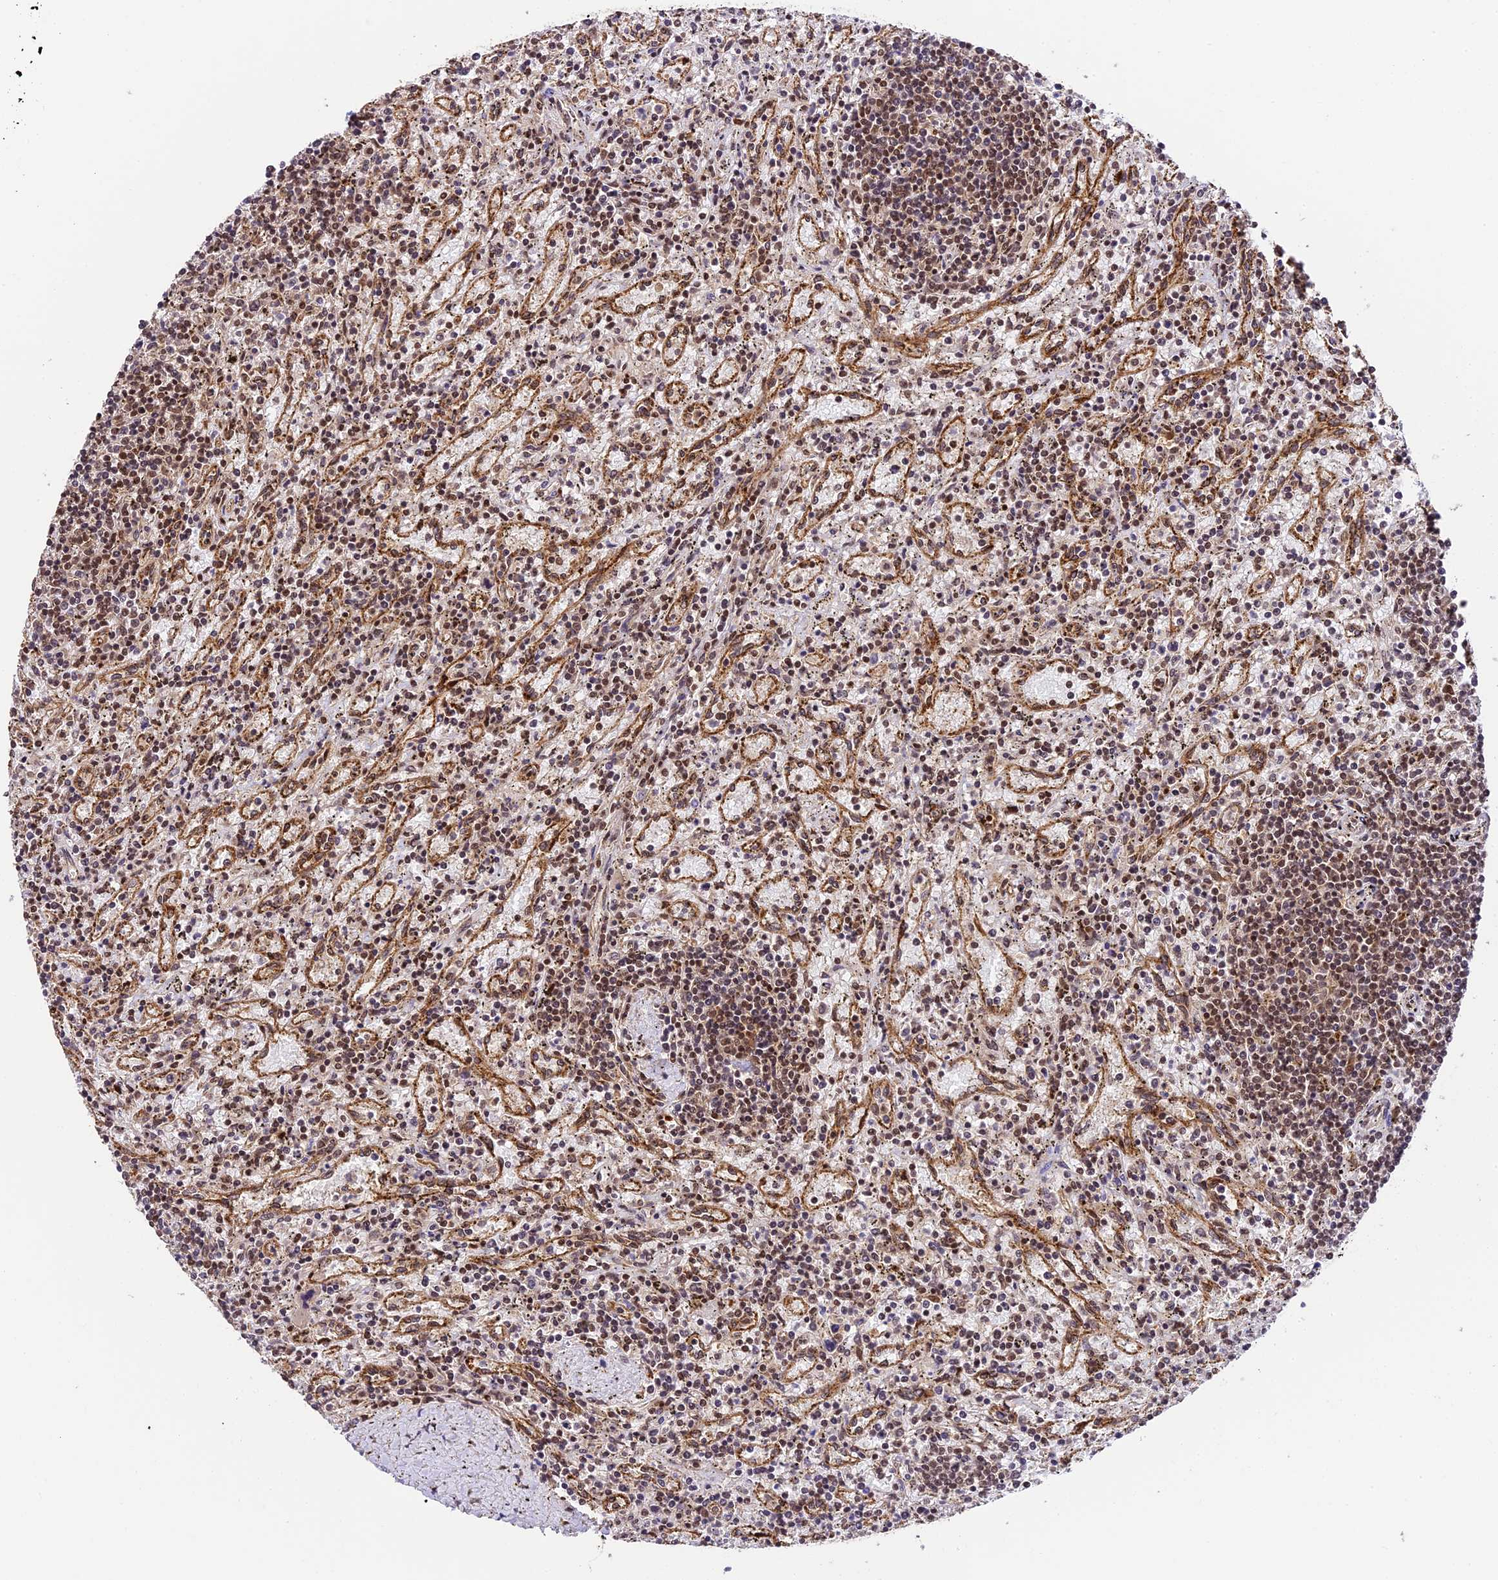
{"staining": {"intensity": "moderate", "quantity": "25%-75%", "location": "nuclear"}, "tissue": "lymphoma", "cell_type": "Tumor cells", "image_type": "cancer", "snomed": [{"axis": "morphology", "description": "Malignant lymphoma, non-Hodgkin's type, Low grade"}, {"axis": "topography", "description": "Spleen"}], "caption": "Malignant lymphoma, non-Hodgkin's type (low-grade) stained for a protein (brown) displays moderate nuclear positive positivity in about 25%-75% of tumor cells.", "gene": "TRIM22", "patient": {"sex": "male", "age": 76}}